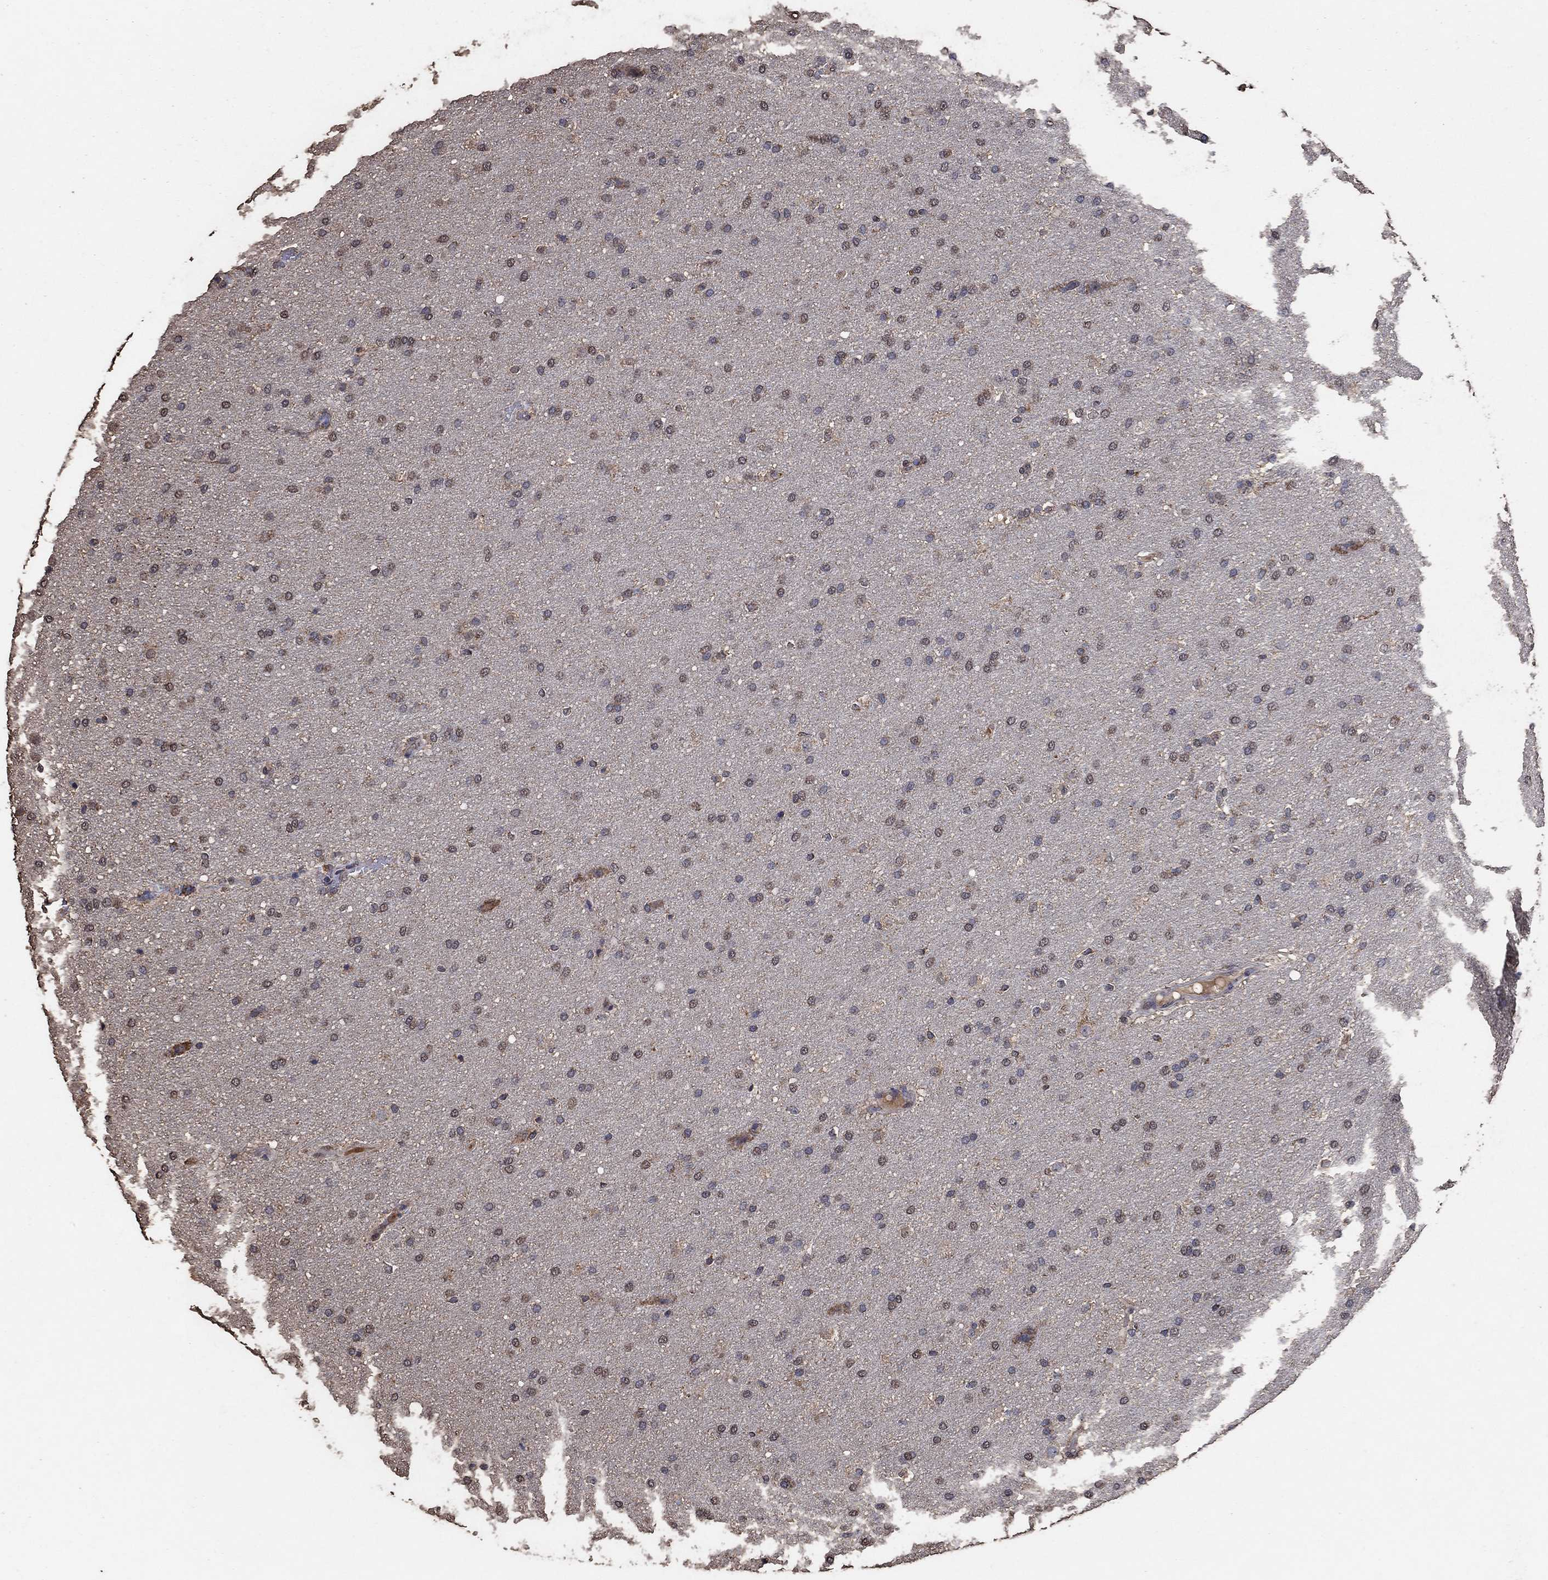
{"staining": {"intensity": "weak", "quantity": "25%-75%", "location": "nuclear"}, "tissue": "glioma", "cell_type": "Tumor cells", "image_type": "cancer", "snomed": [{"axis": "morphology", "description": "Glioma, malignant, Low grade"}, {"axis": "topography", "description": "Brain"}], "caption": "Human glioma stained with a protein marker reveals weak staining in tumor cells.", "gene": "MRPS24", "patient": {"sex": "female", "age": 37}}